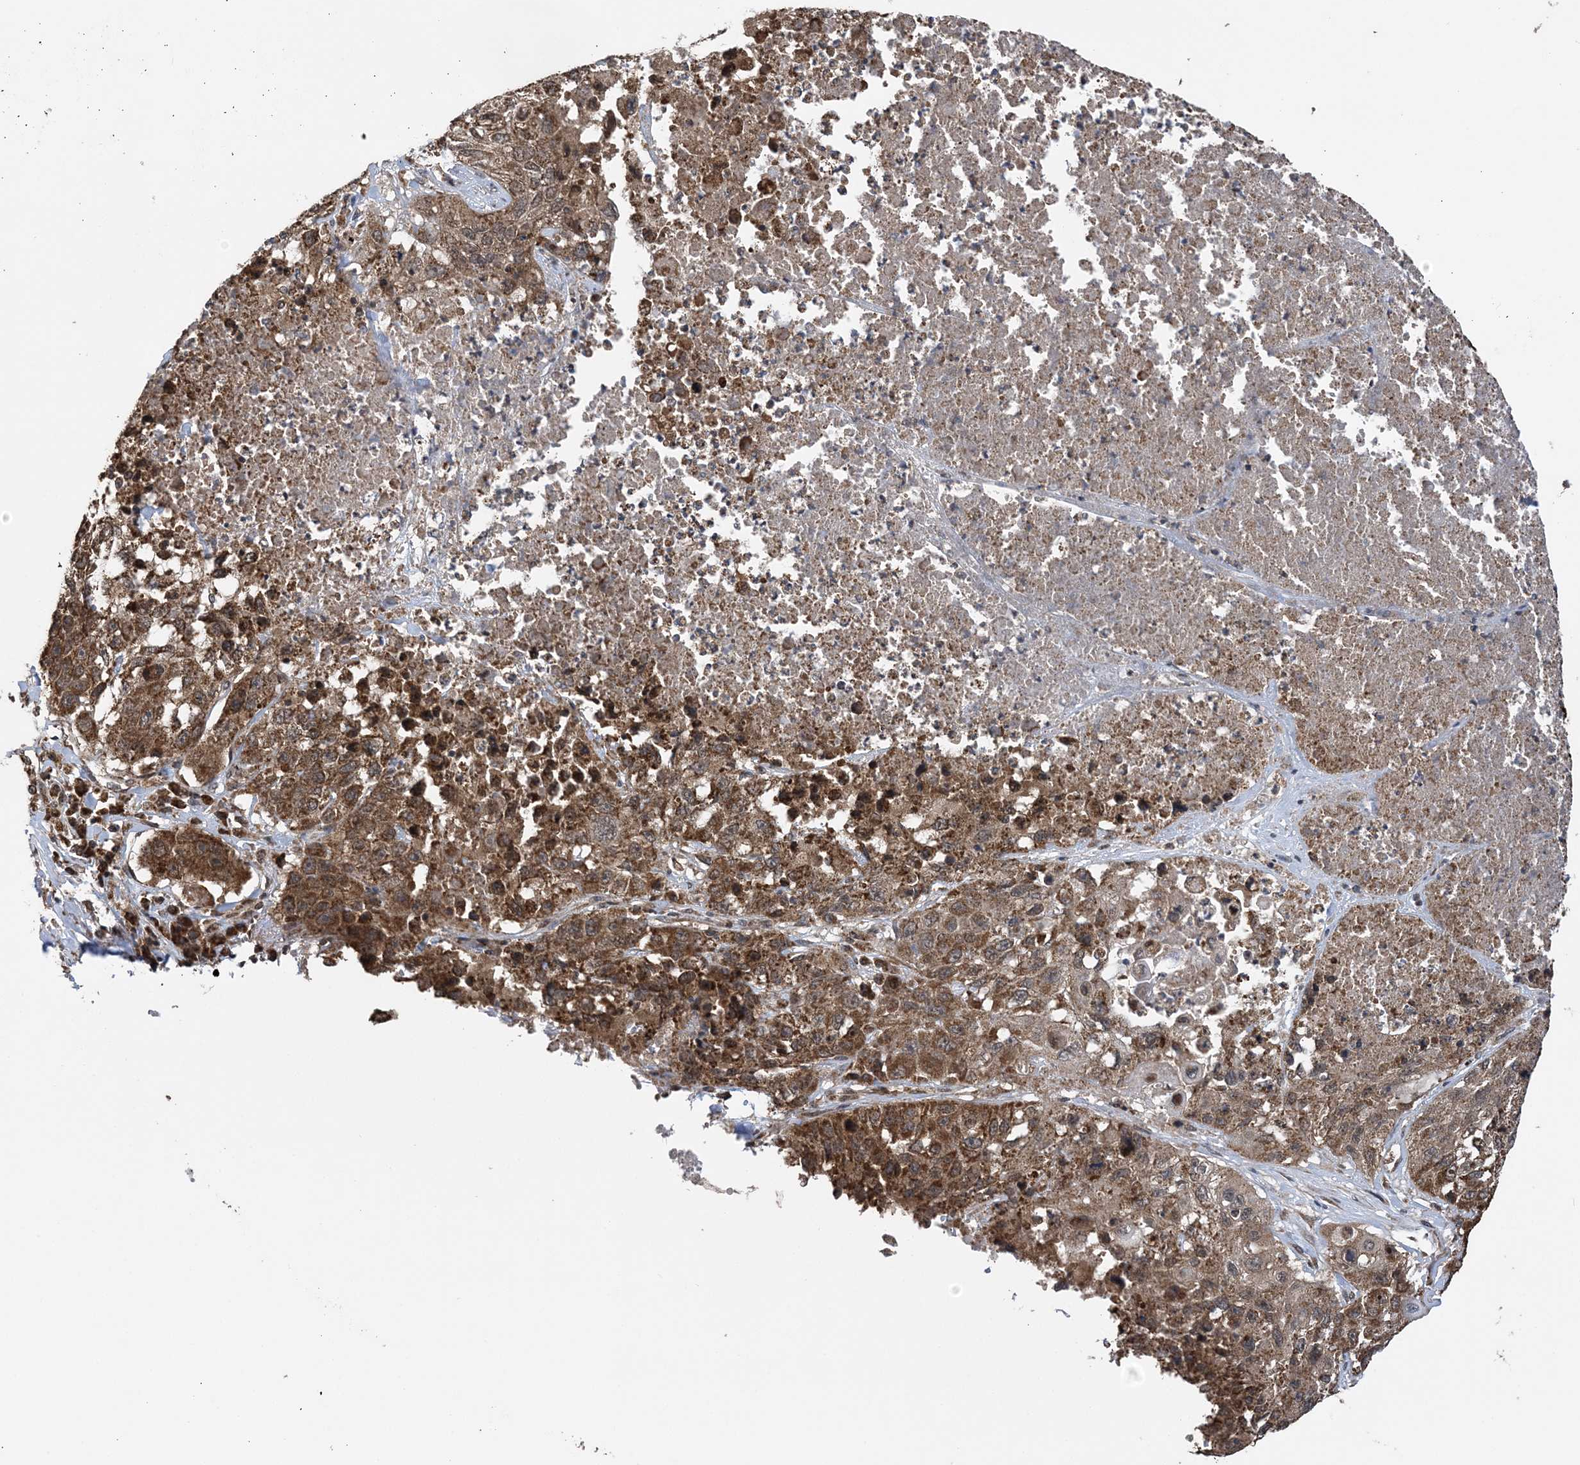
{"staining": {"intensity": "moderate", "quantity": ">75%", "location": "cytoplasmic/membranous"}, "tissue": "lung cancer", "cell_type": "Tumor cells", "image_type": "cancer", "snomed": [{"axis": "morphology", "description": "Squamous cell carcinoma, NOS"}, {"axis": "topography", "description": "Lung"}], "caption": "This histopathology image reveals immunohistochemistry (IHC) staining of lung cancer, with medium moderate cytoplasmic/membranous staining in approximately >75% of tumor cells.", "gene": "PCBP1", "patient": {"sex": "male", "age": 61}}